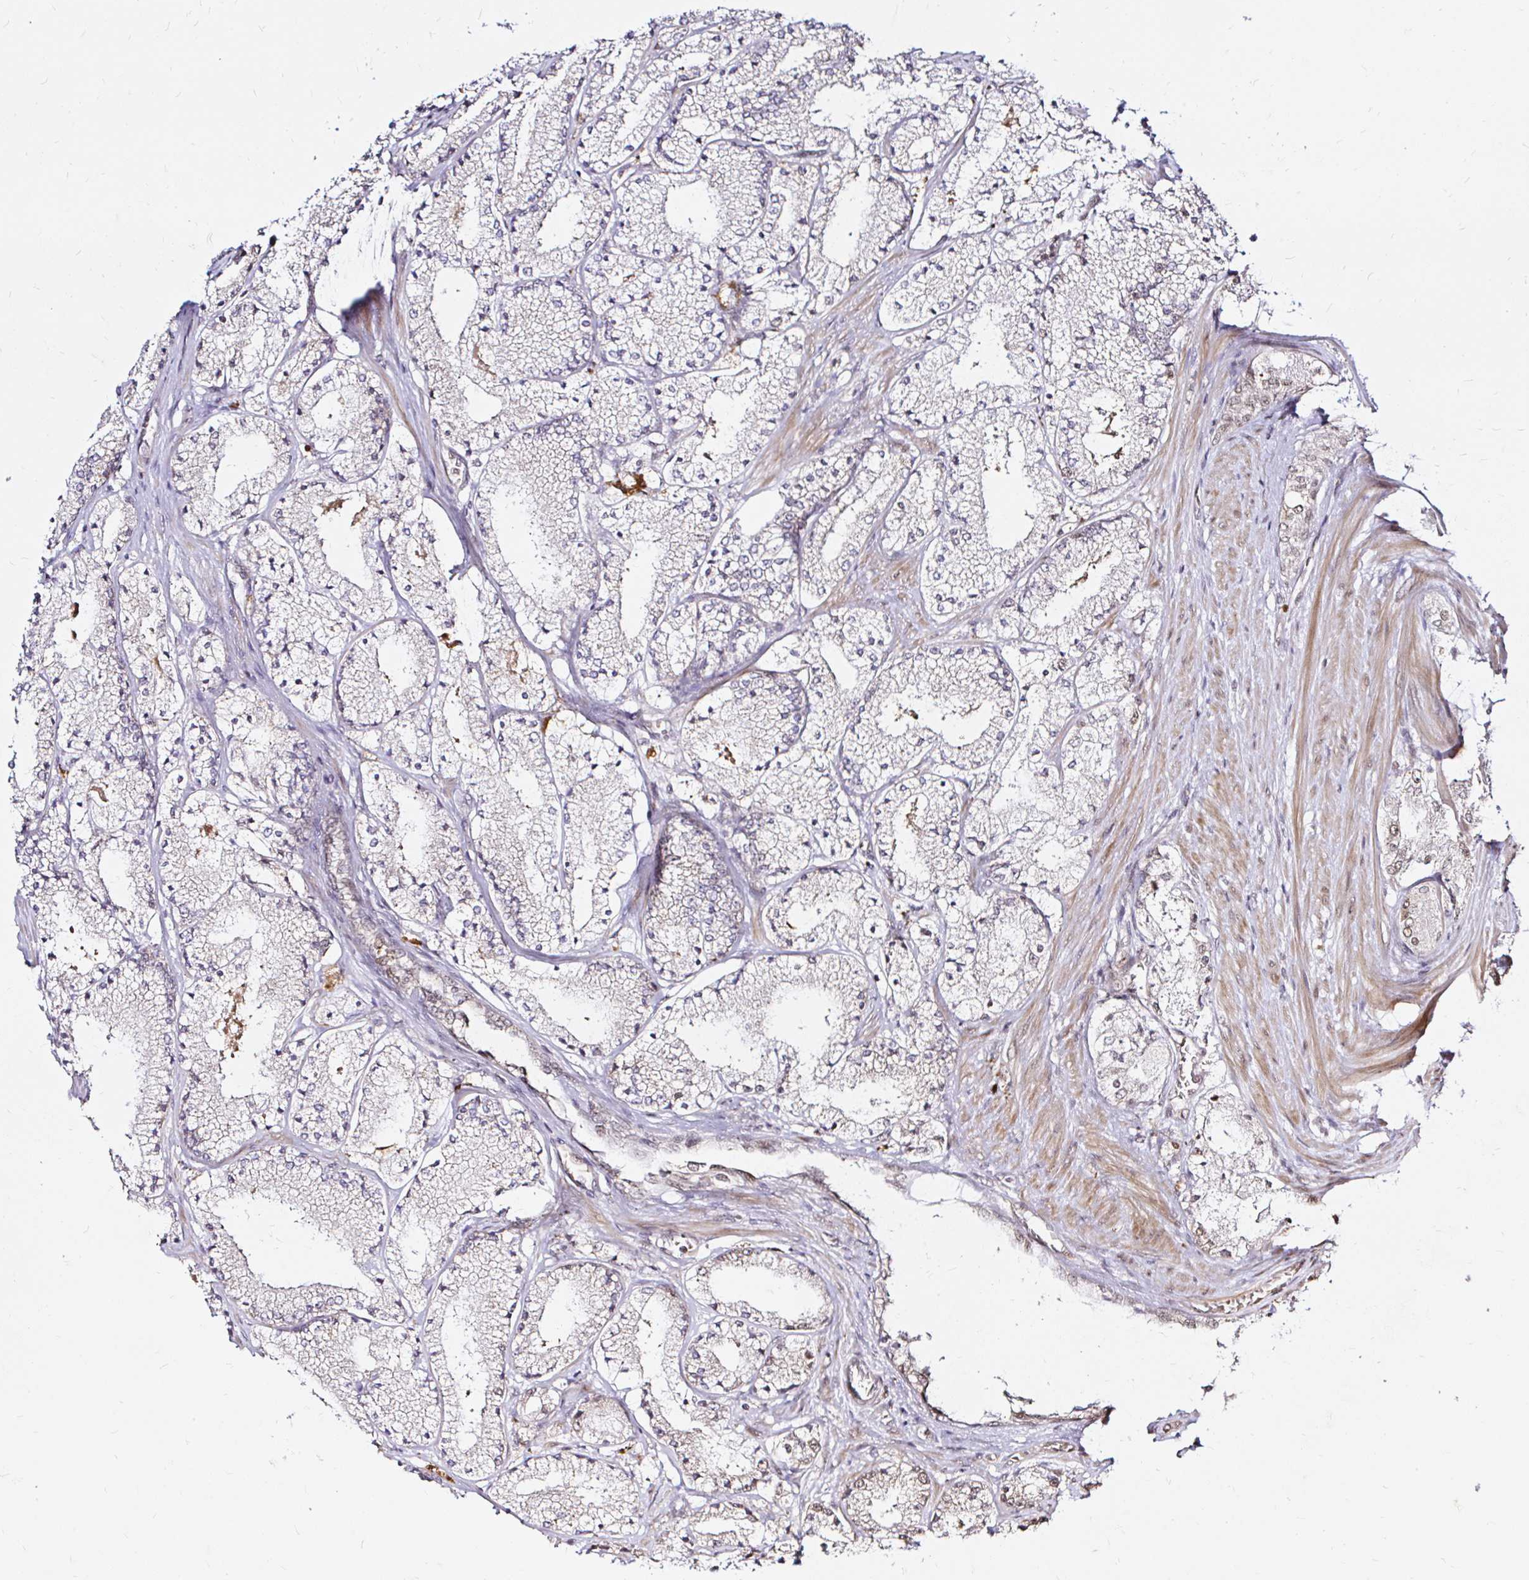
{"staining": {"intensity": "negative", "quantity": "none", "location": "none"}, "tissue": "prostate cancer", "cell_type": "Tumor cells", "image_type": "cancer", "snomed": [{"axis": "morphology", "description": "Adenocarcinoma, High grade"}, {"axis": "topography", "description": "Prostate"}], "caption": "The image exhibits no significant staining in tumor cells of prostate cancer. Brightfield microscopy of immunohistochemistry (IHC) stained with DAB (3,3'-diaminobenzidine) (brown) and hematoxylin (blue), captured at high magnification.", "gene": "SNRPC", "patient": {"sex": "male", "age": 63}}